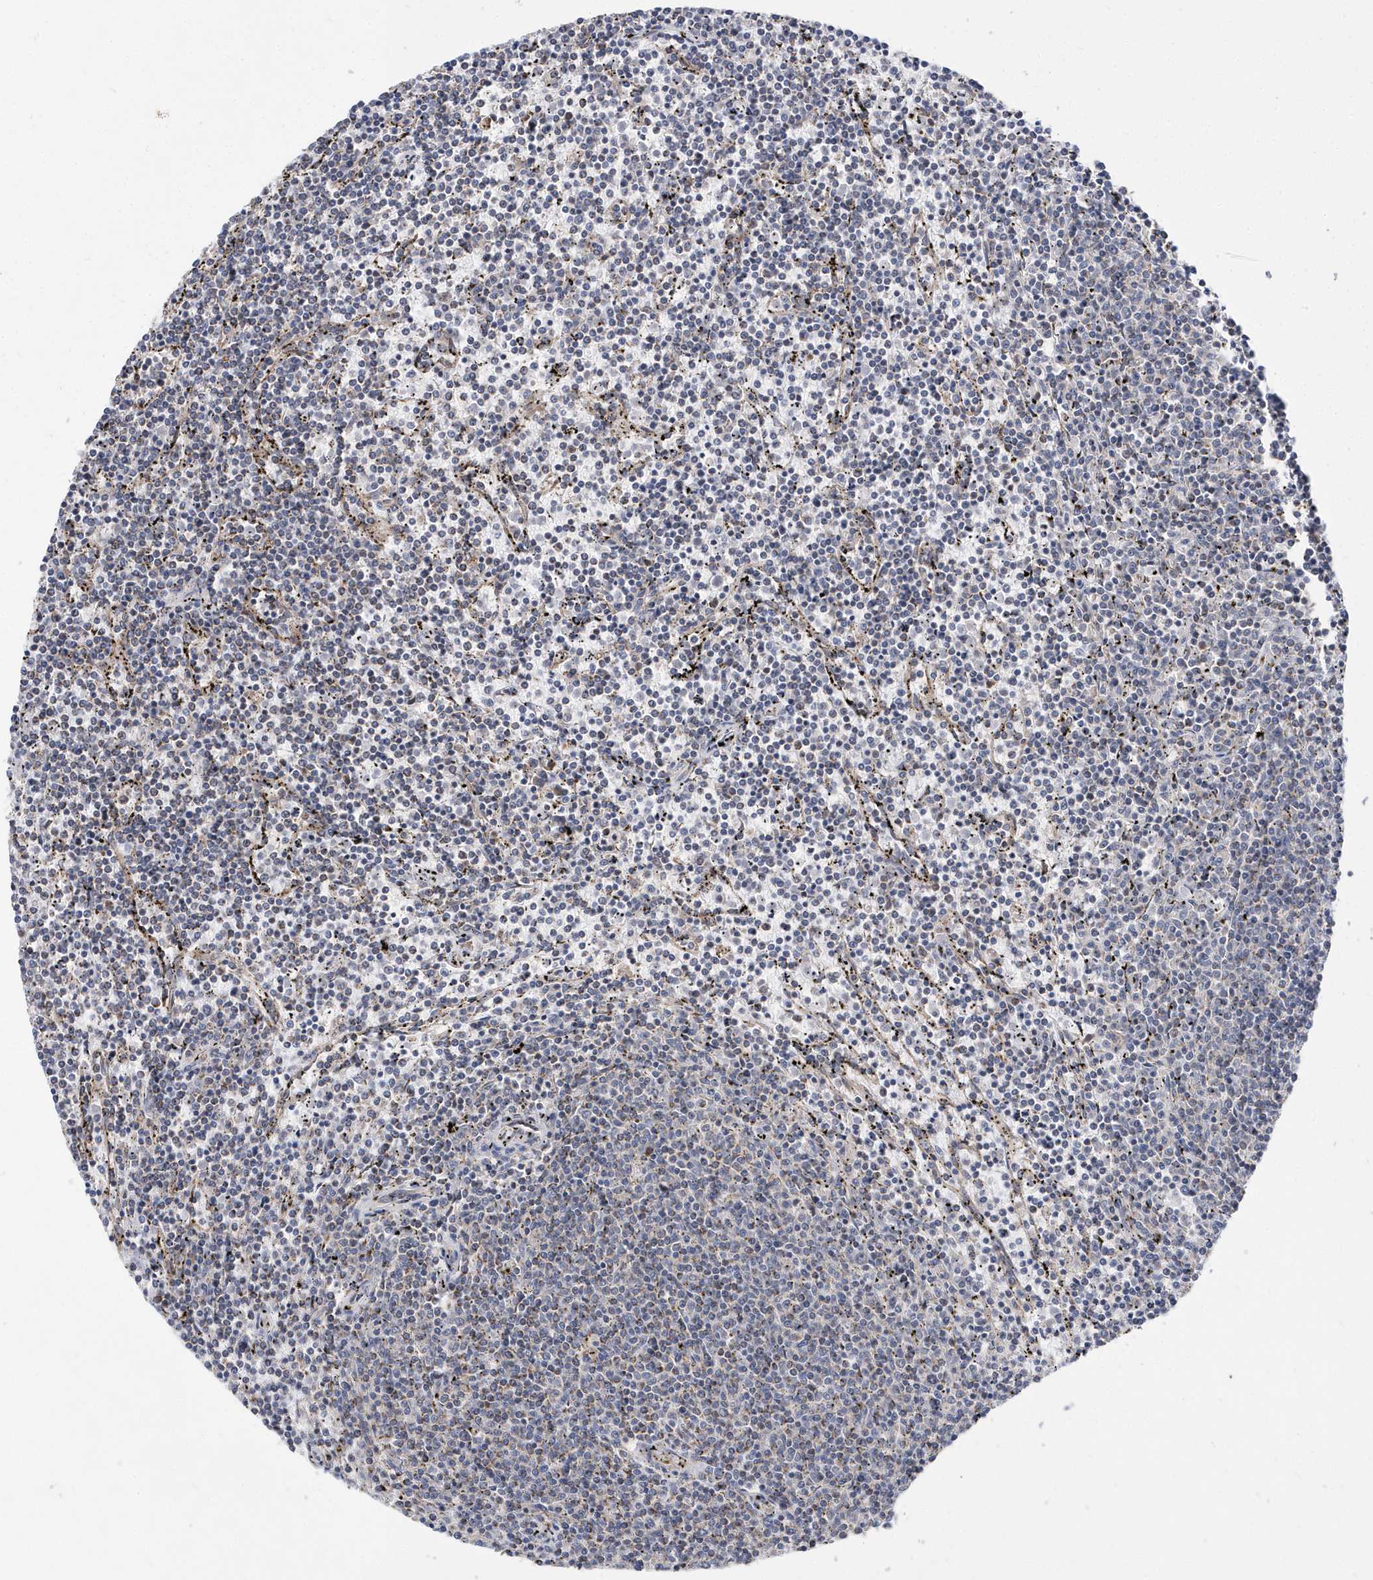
{"staining": {"intensity": "negative", "quantity": "none", "location": "none"}, "tissue": "lymphoma", "cell_type": "Tumor cells", "image_type": "cancer", "snomed": [{"axis": "morphology", "description": "Malignant lymphoma, non-Hodgkin's type, Low grade"}, {"axis": "topography", "description": "Spleen"}], "caption": "Tumor cells are negative for protein expression in human low-grade malignant lymphoma, non-Hodgkin's type.", "gene": "SPATA5", "patient": {"sex": "female", "age": 50}}